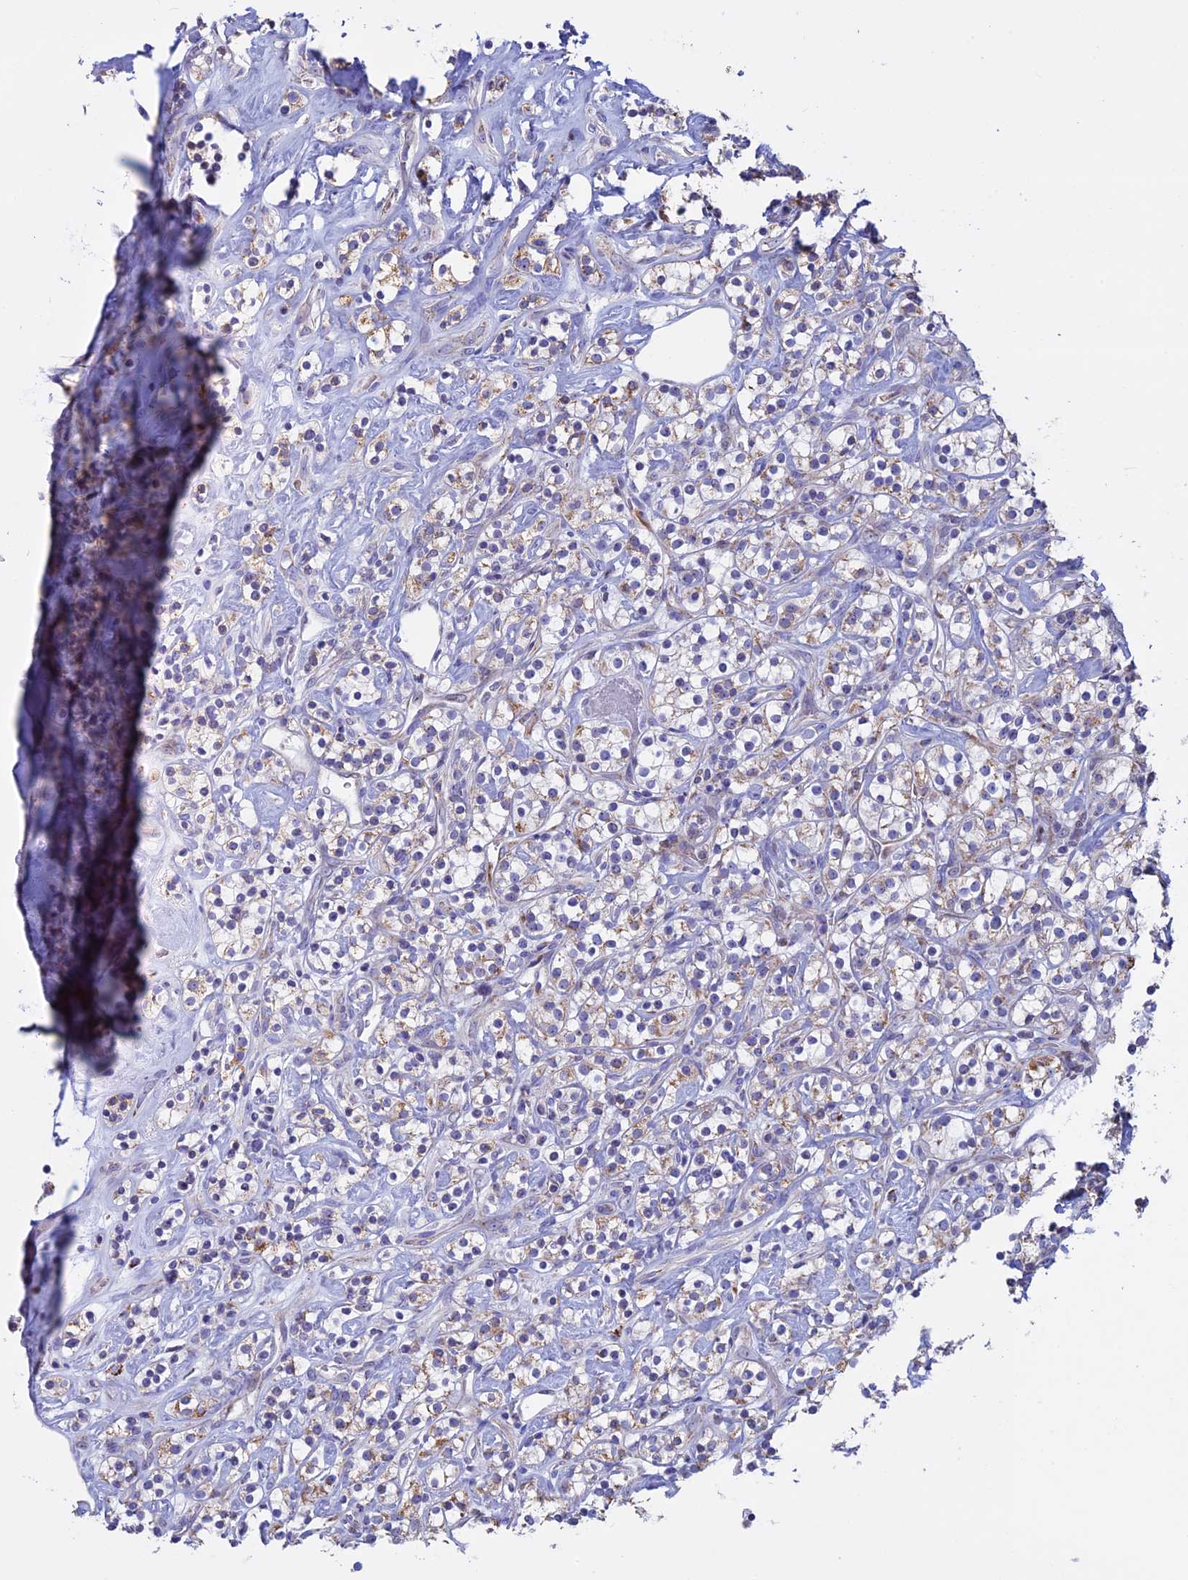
{"staining": {"intensity": "negative", "quantity": "none", "location": "none"}, "tissue": "renal cancer", "cell_type": "Tumor cells", "image_type": "cancer", "snomed": [{"axis": "morphology", "description": "Adenocarcinoma, NOS"}, {"axis": "topography", "description": "Kidney"}], "caption": "Immunohistochemistry (IHC) of human renal adenocarcinoma displays no expression in tumor cells.", "gene": "ACSS1", "patient": {"sex": "male", "age": 77}}